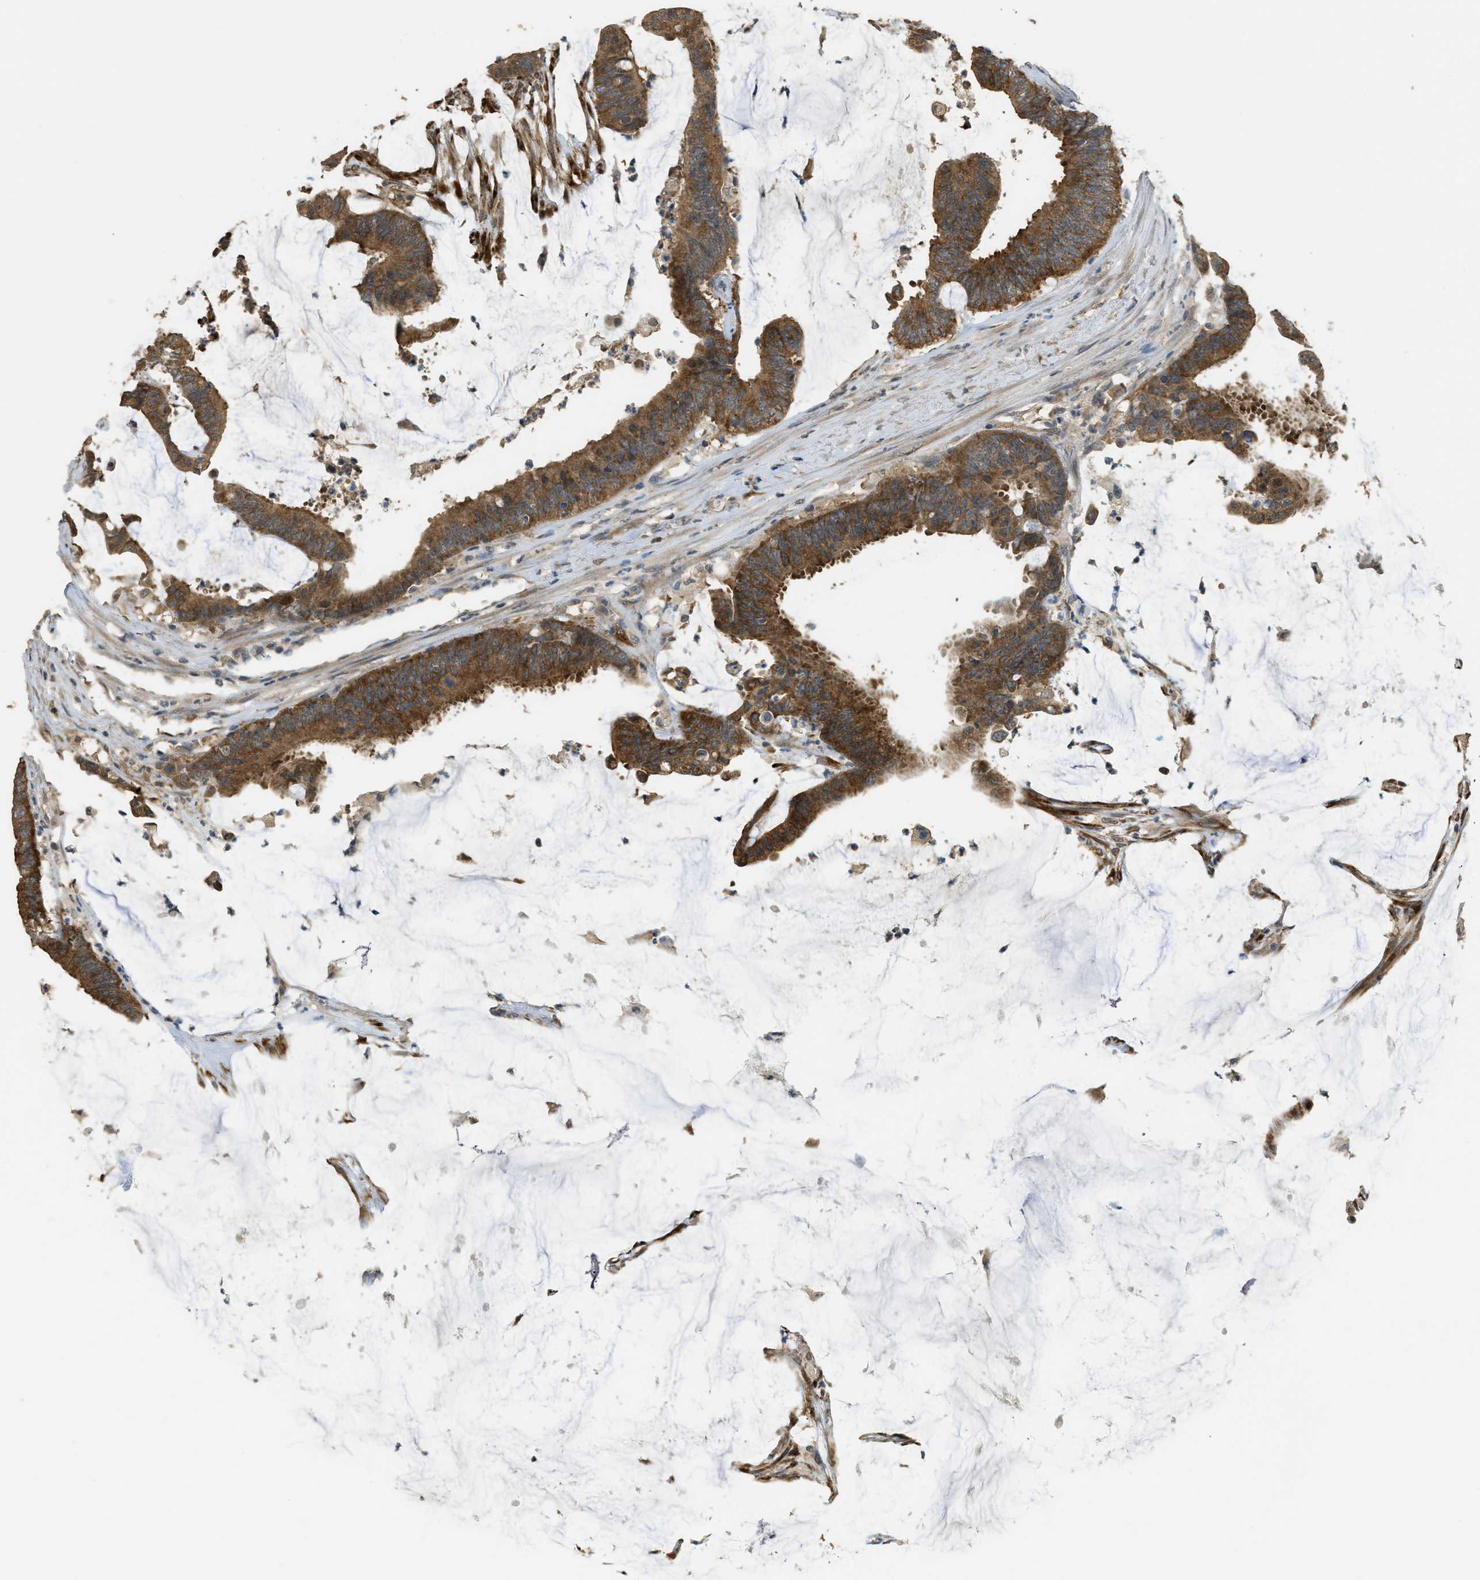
{"staining": {"intensity": "strong", "quantity": ">75%", "location": "cytoplasmic/membranous"}, "tissue": "colorectal cancer", "cell_type": "Tumor cells", "image_type": "cancer", "snomed": [{"axis": "morphology", "description": "Adenocarcinoma, NOS"}, {"axis": "topography", "description": "Rectum"}], "caption": "Immunohistochemistry (IHC) micrograph of neoplastic tissue: human colorectal cancer stained using immunohistochemistry (IHC) exhibits high levels of strong protein expression localized specifically in the cytoplasmic/membranous of tumor cells, appearing as a cytoplasmic/membranous brown color.", "gene": "IGF2BP2", "patient": {"sex": "female", "age": 66}}